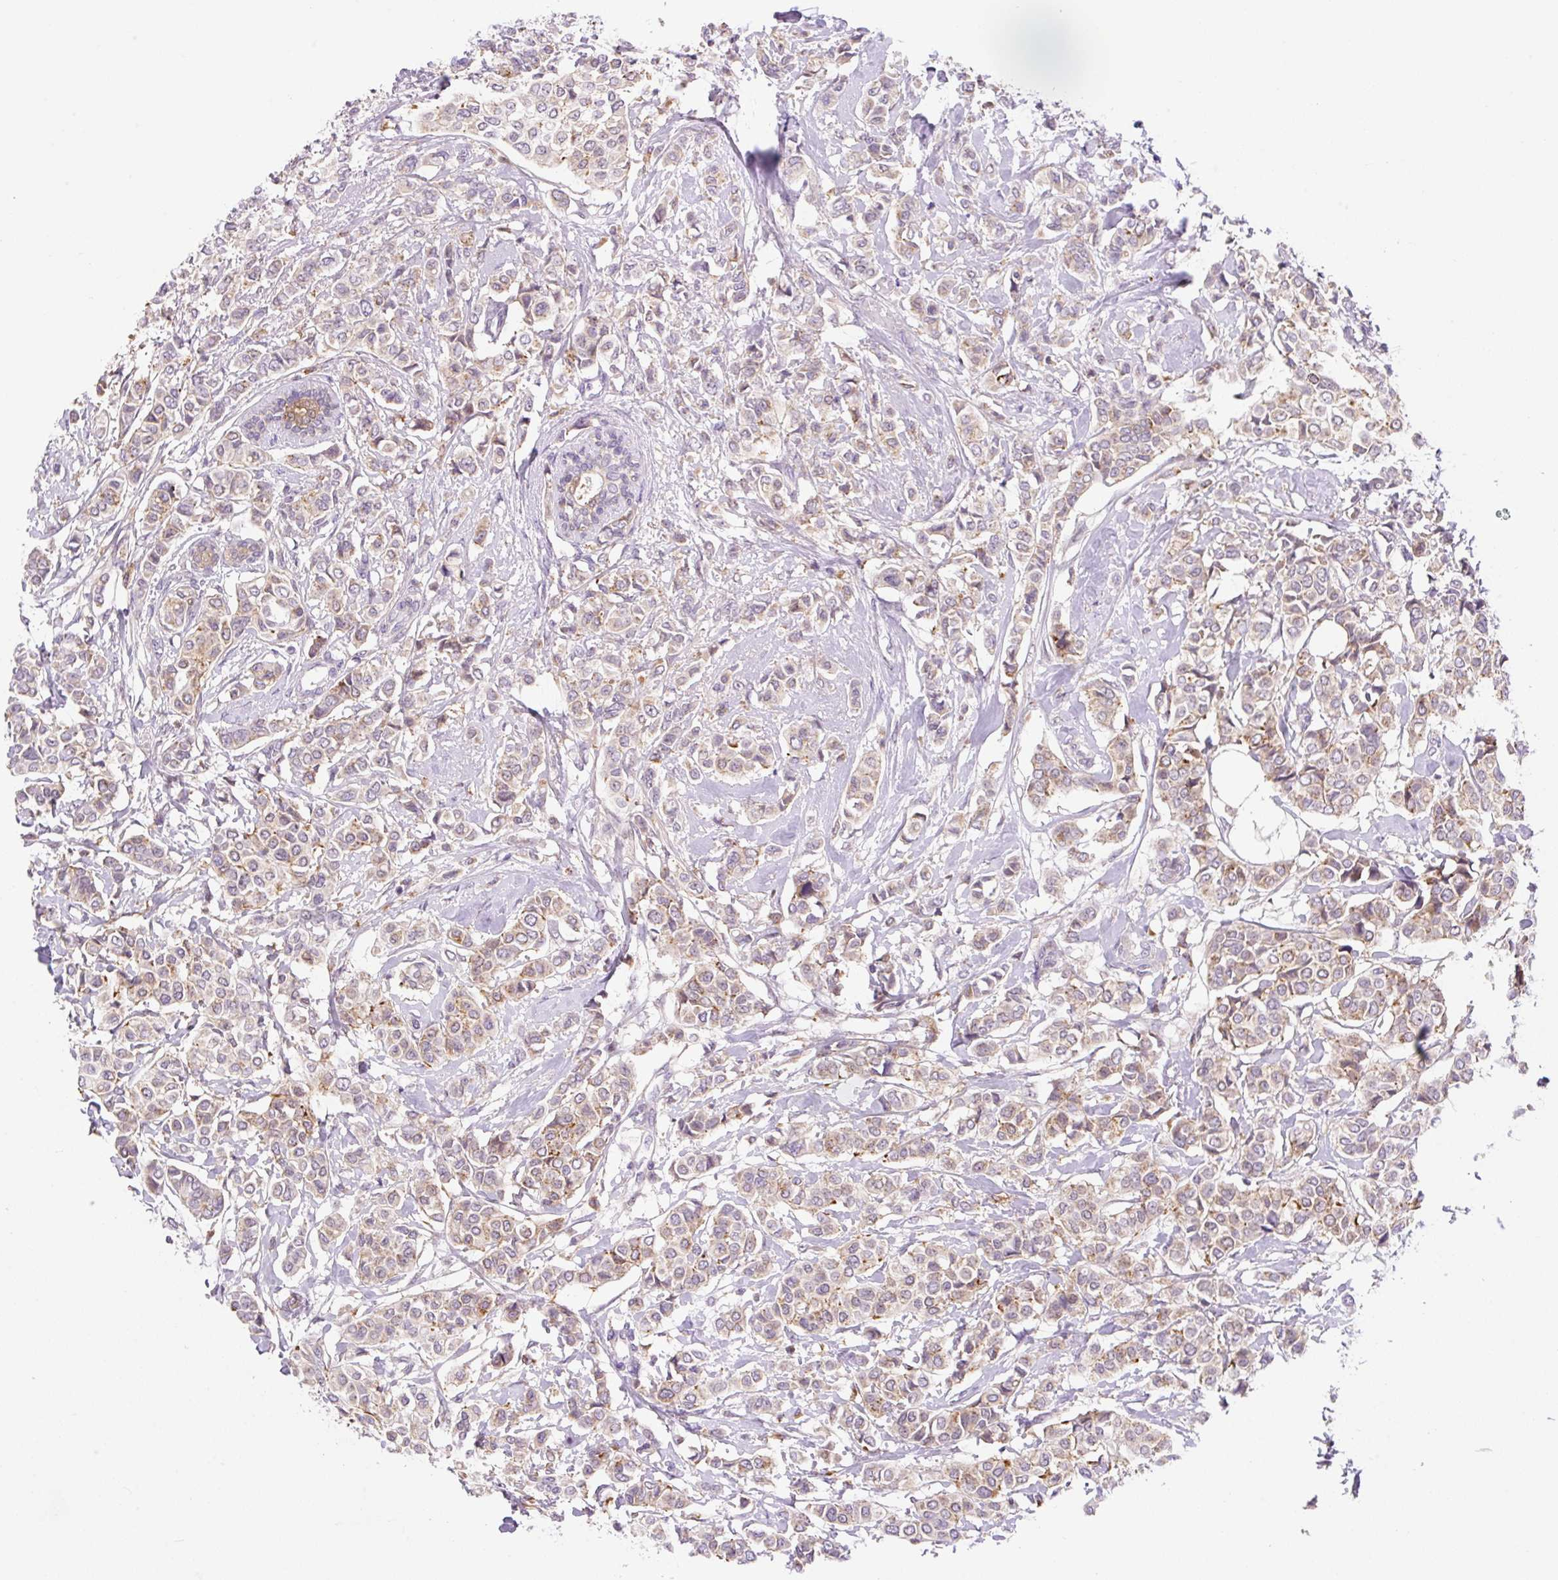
{"staining": {"intensity": "moderate", "quantity": "25%-75%", "location": "cytoplasmic/membranous"}, "tissue": "breast cancer", "cell_type": "Tumor cells", "image_type": "cancer", "snomed": [{"axis": "morphology", "description": "Lobular carcinoma"}, {"axis": "topography", "description": "Breast"}], "caption": "Breast cancer (lobular carcinoma) stained with immunohistochemistry (IHC) reveals moderate cytoplasmic/membranous expression in about 25%-75% of tumor cells.", "gene": "CEBPZOS", "patient": {"sex": "female", "age": 51}}